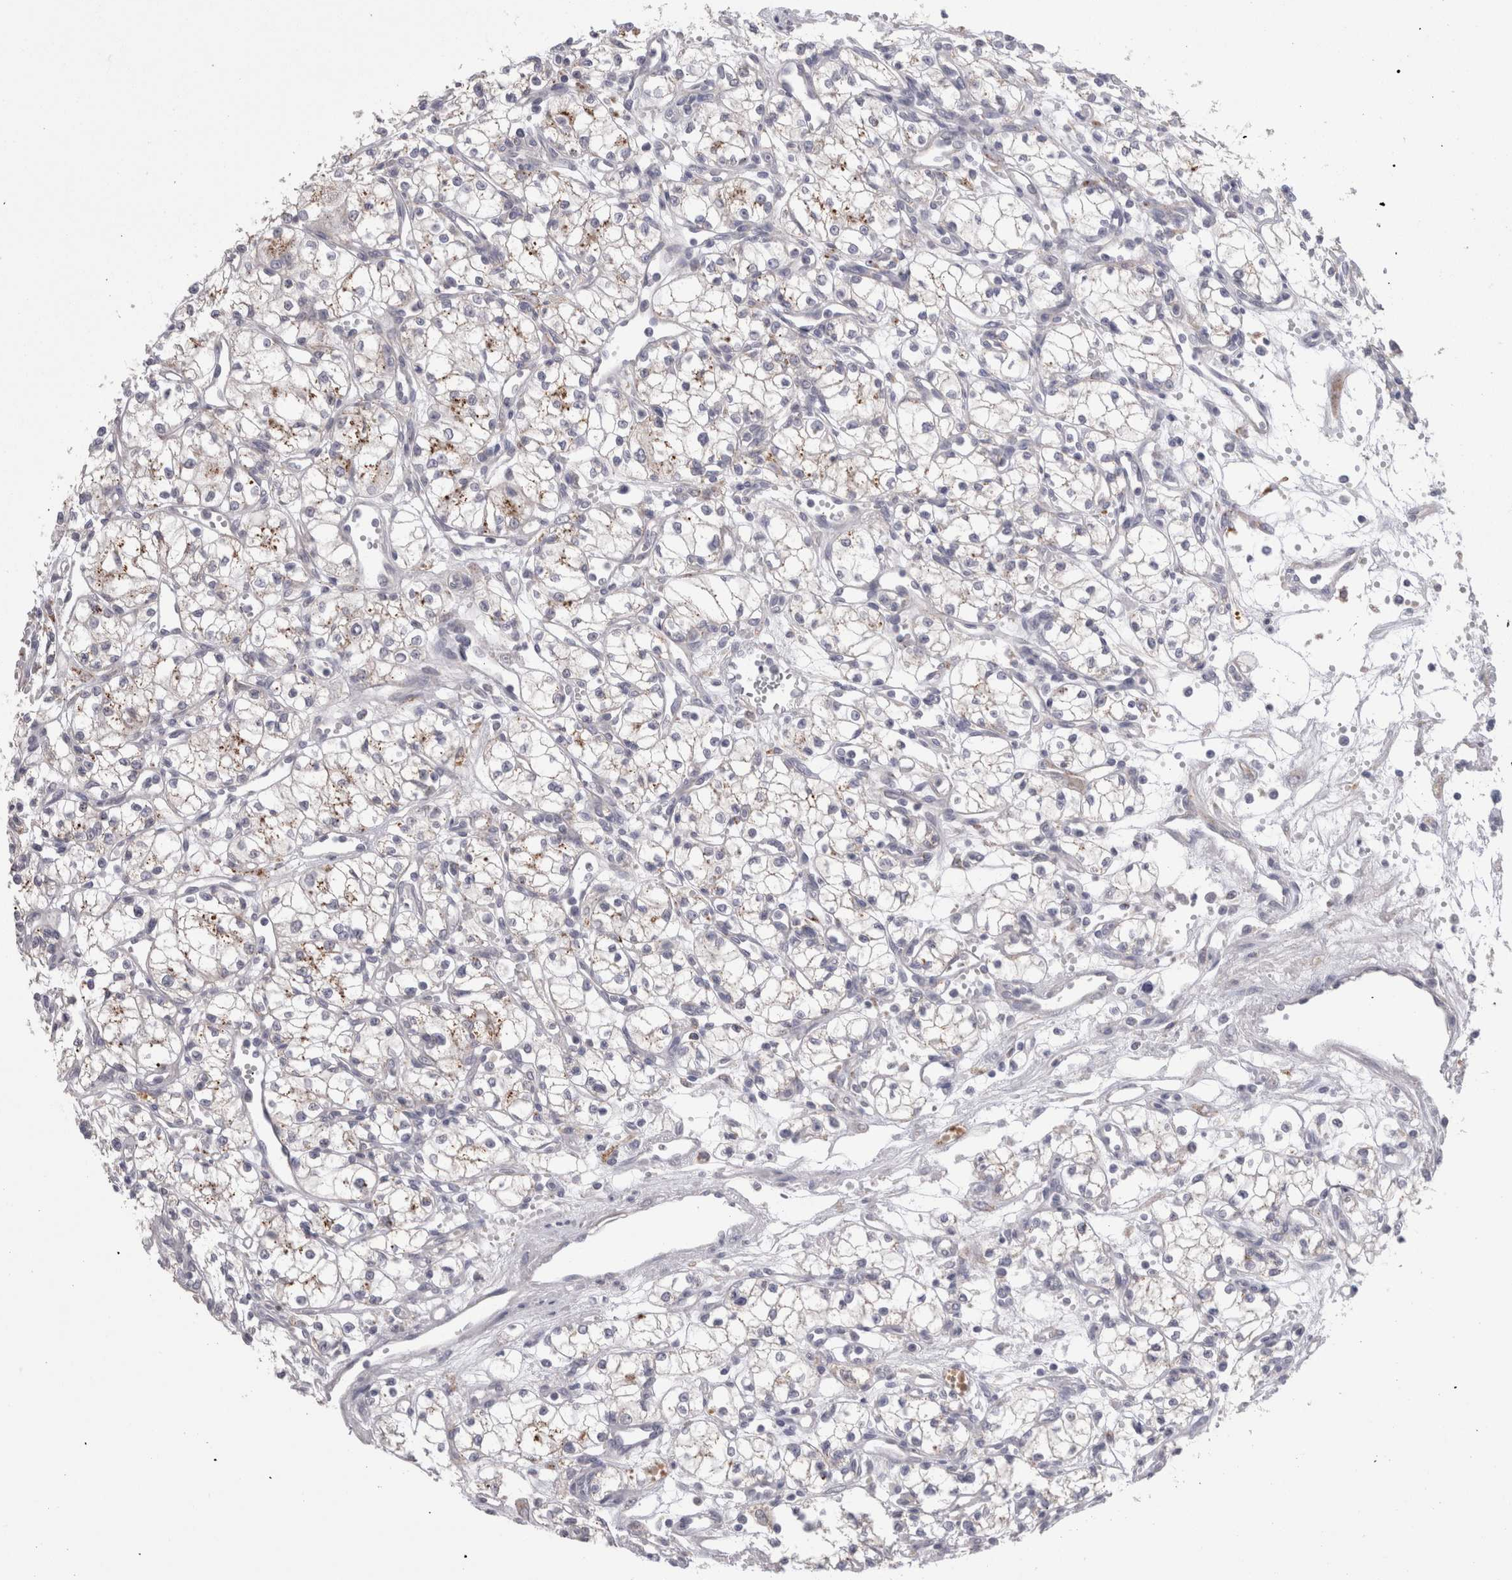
{"staining": {"intensity": "weak", "quantity": "<25%", "location": "cytoplasmic/membranous"}, "tissue": "renal cancer", "cell_type": "Tumor cells", "image_type": "cancer", "snomed": [{"axis": "morphology", "description": "Normal tissue, NOS"}, {"axis": "morphology", "description": "Adenocarcinoma, NOS"}, {"axis": "topography", "description": "Kidney"}], "caption": "High power microscopy micrograph of an immunohistochemistry (IHC) micrograph of renal adenocarcinoma, revealing no significant staining in tumor cells.", "gene": "EPDR1", "patient": {"sex": "male", "age": 59}}